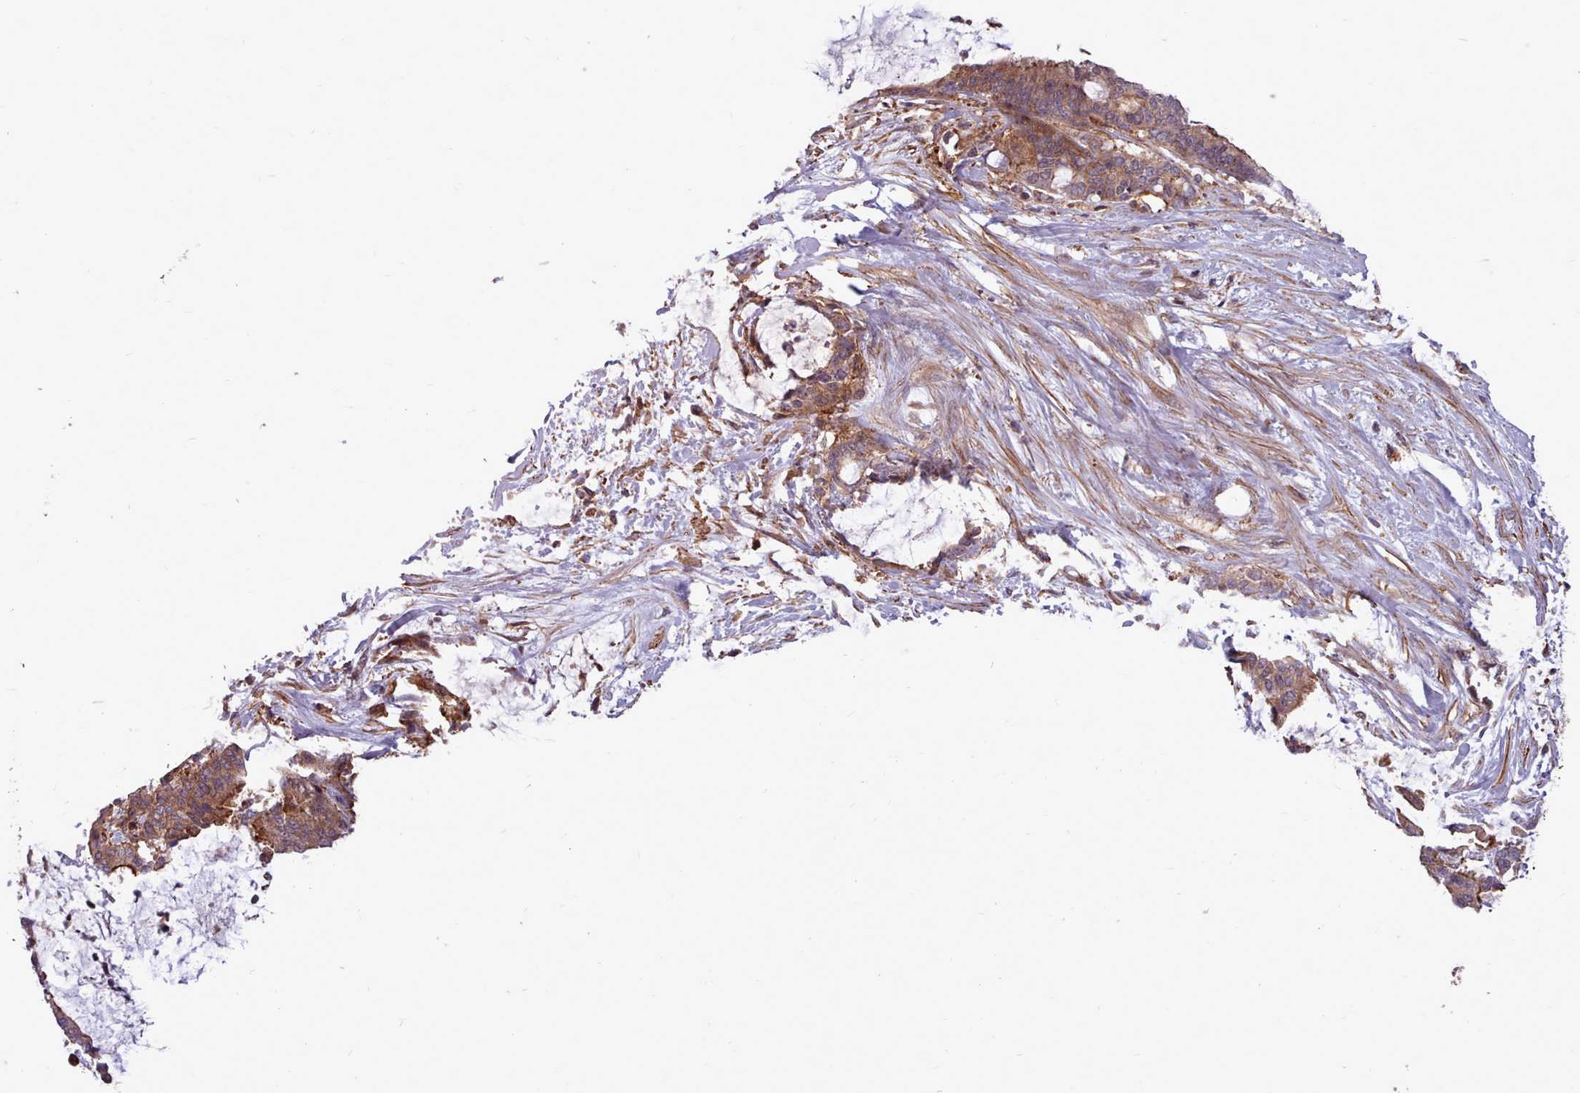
{"staining": {"intensity": "weak", "quantity": ">75%", "location": "cytoplasmic/membranous"}, "tissue": "liver cancer", "cell_type": "Tumor cells", "image_type": "cancer", "snomed": [{"axis": "morphology", "description": "Normal tissue, NOS"}, {"axis": "morphology", "description": "Cholangiocarcinoma"}, {"axis": "topography", "description": "Liver"}, {"axis": "topography", "description": "Peripheral nerve tissue"}], "caption": "A low amount of weak cytoplasmic/membranous staining is appreciated in about >75% of tumor cells in liver cancer (cholangiocarcinoma) tissue. The staining is performed using DAB brown chromogen to label protein expression. The nuclei are counter-stained blue using hematoxylin.", "gene": "STUB1", "patient": {"sex": "female", "age": 73}}